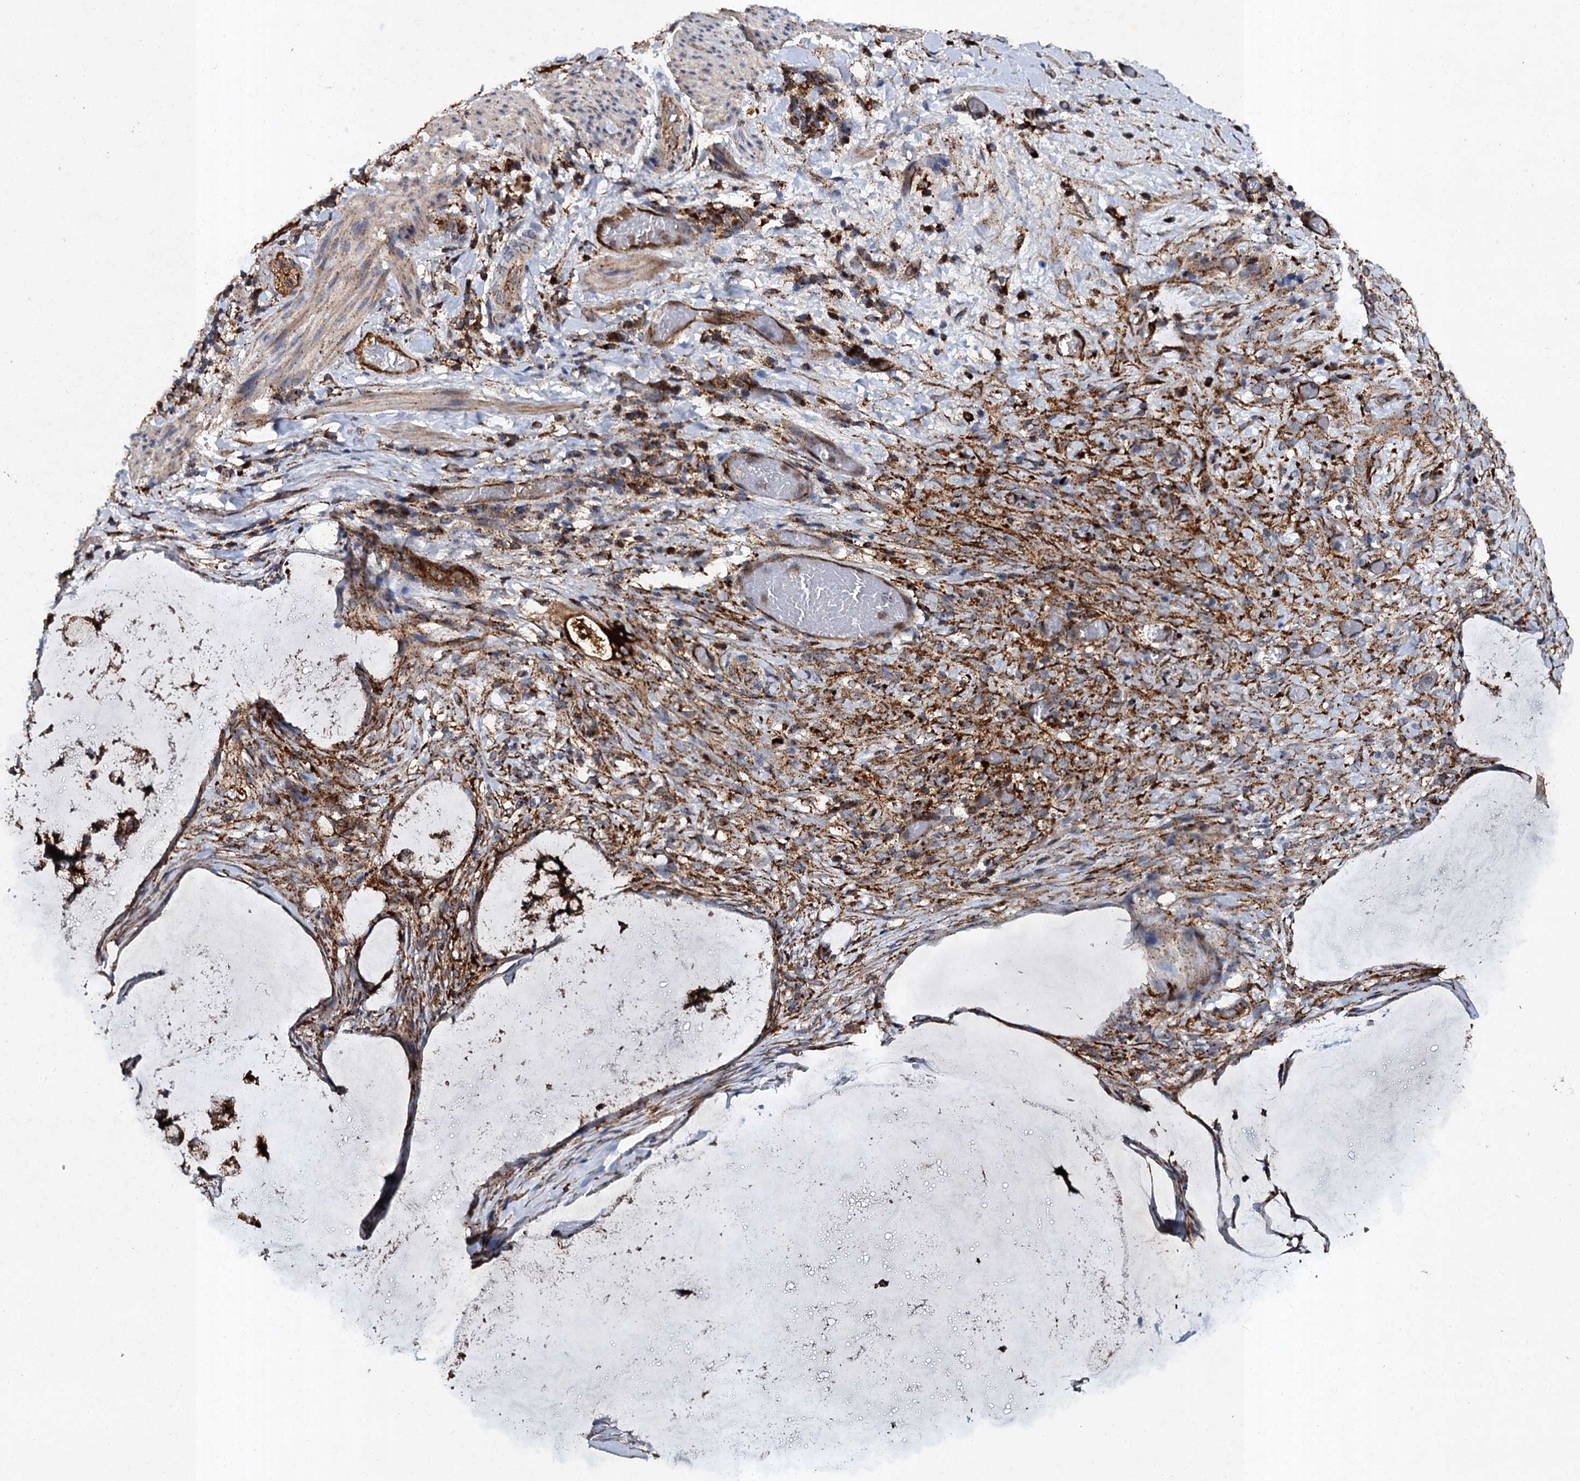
{"staining": {"intensity": "strong", "quantity": ">75%", "location": "cytoplasmic/membranous"}, "tissue": "ovarian cancer", "cell_type": "Tumor cells", "image_type": "cancer", "snomed": [{"axis": "morphology", "description": "Cystadenocarcinoma, mucinous, NOS"}, {"axis": "topography", "description": "Ovary"}], "caption": "Ovarian mucinous cystadenocarcinoma stained with DAB immunohistochemistry reveals high levels of strong cytoplasmic/membranous positivity in approximately >75% of tumor cells. Nuclei are stained in blue.", "gene": "GBA1", "patient": {"sex": "female", "age": 42}}